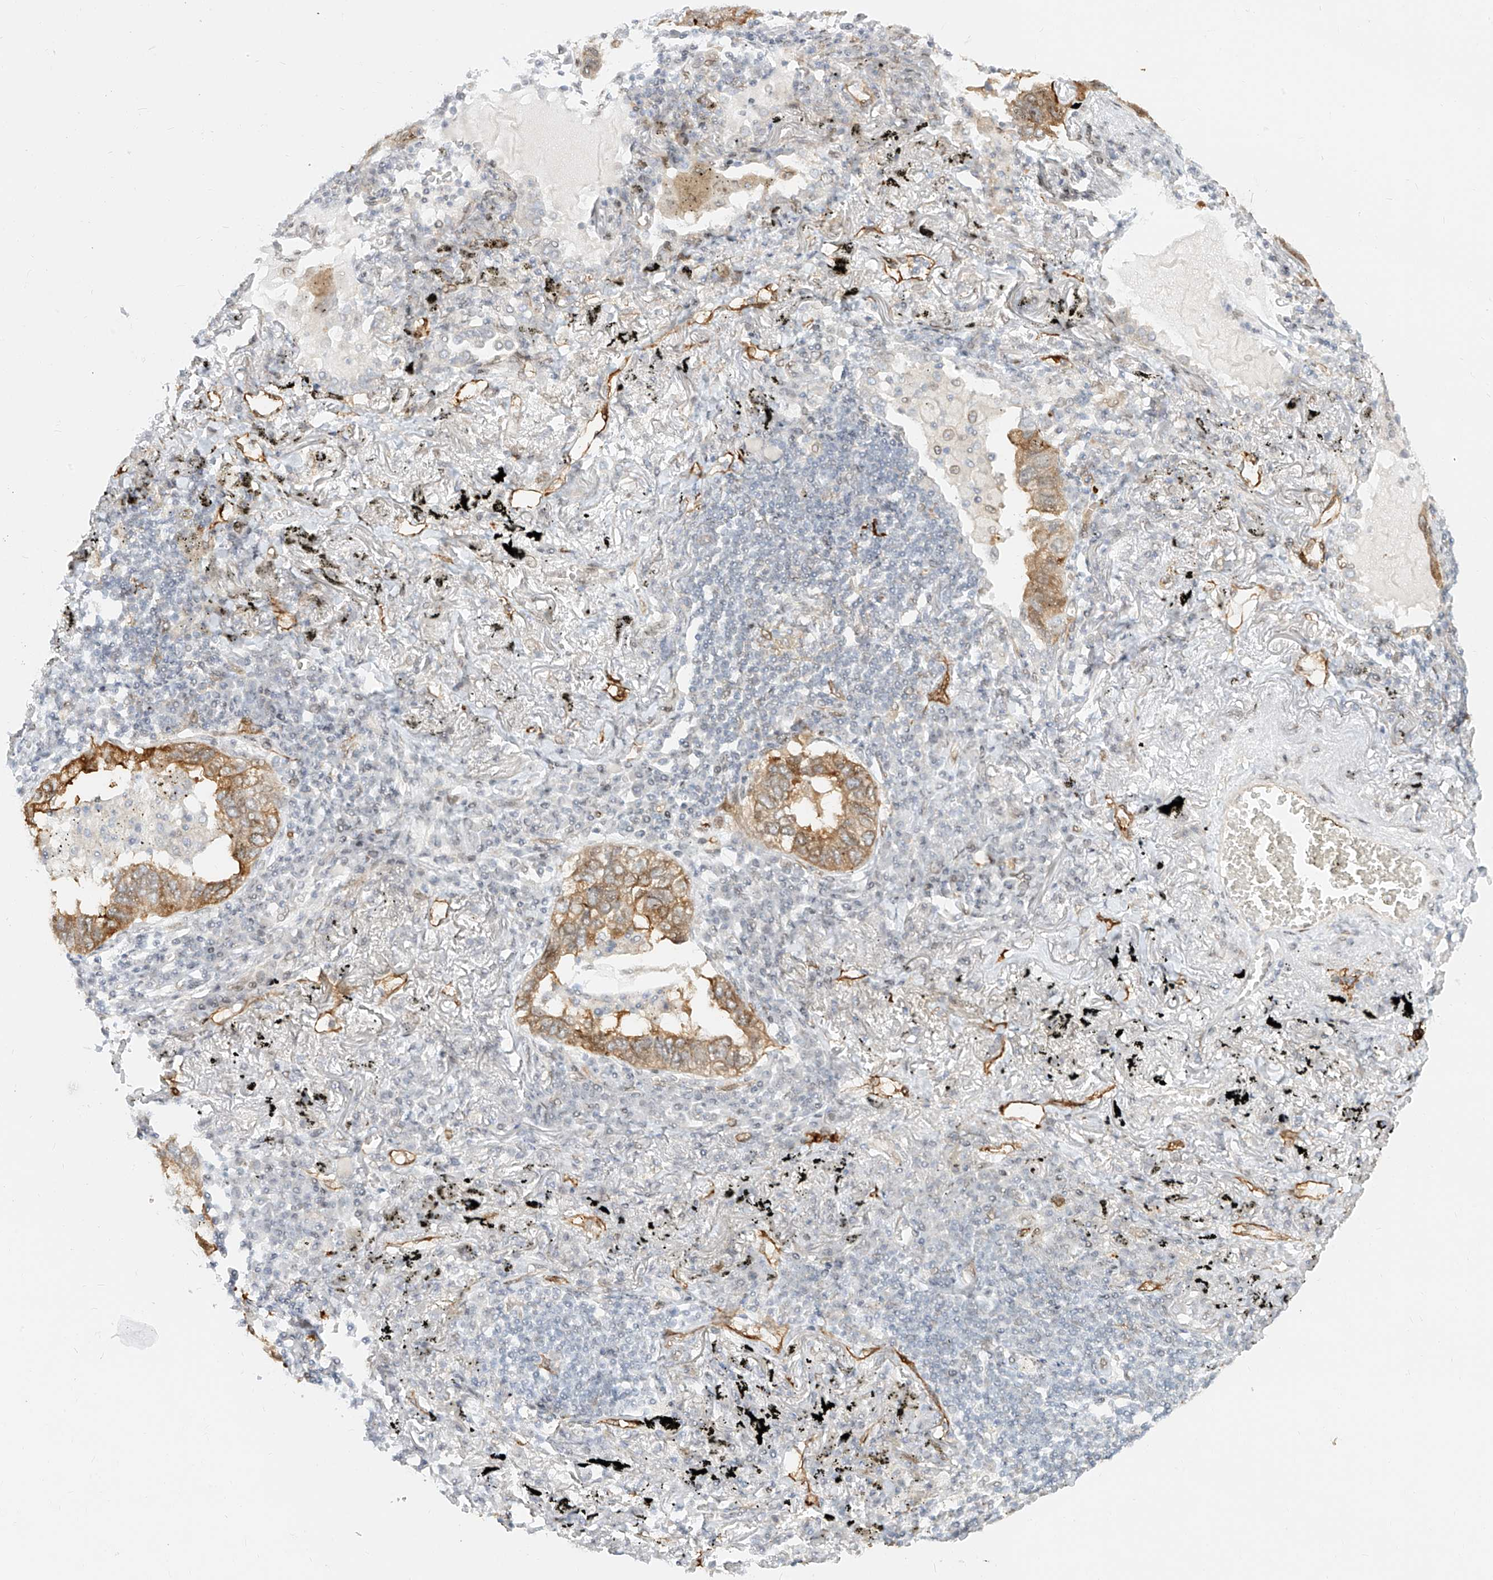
{"staining": {"intensity": "moderate", "quantity": ">75%", "location": "cytoplasmic/membranous"}, "tissue": "lung cancer", "cell_type": "Tumor cells", "image_type": "cancer", "snomed": [{"axis": "morphology", "description": "Adenocarcinoma, NOS"}, {"axis": "topography", "description": "Lung"}], "caption": "Adenocarcinoma (lung) stained for a protein demonstrates moderate cytoplasmic/membranous positivity in tumor cells.", "gene": "NHSL1", "patient": {"sex": "male", "age": 65}}